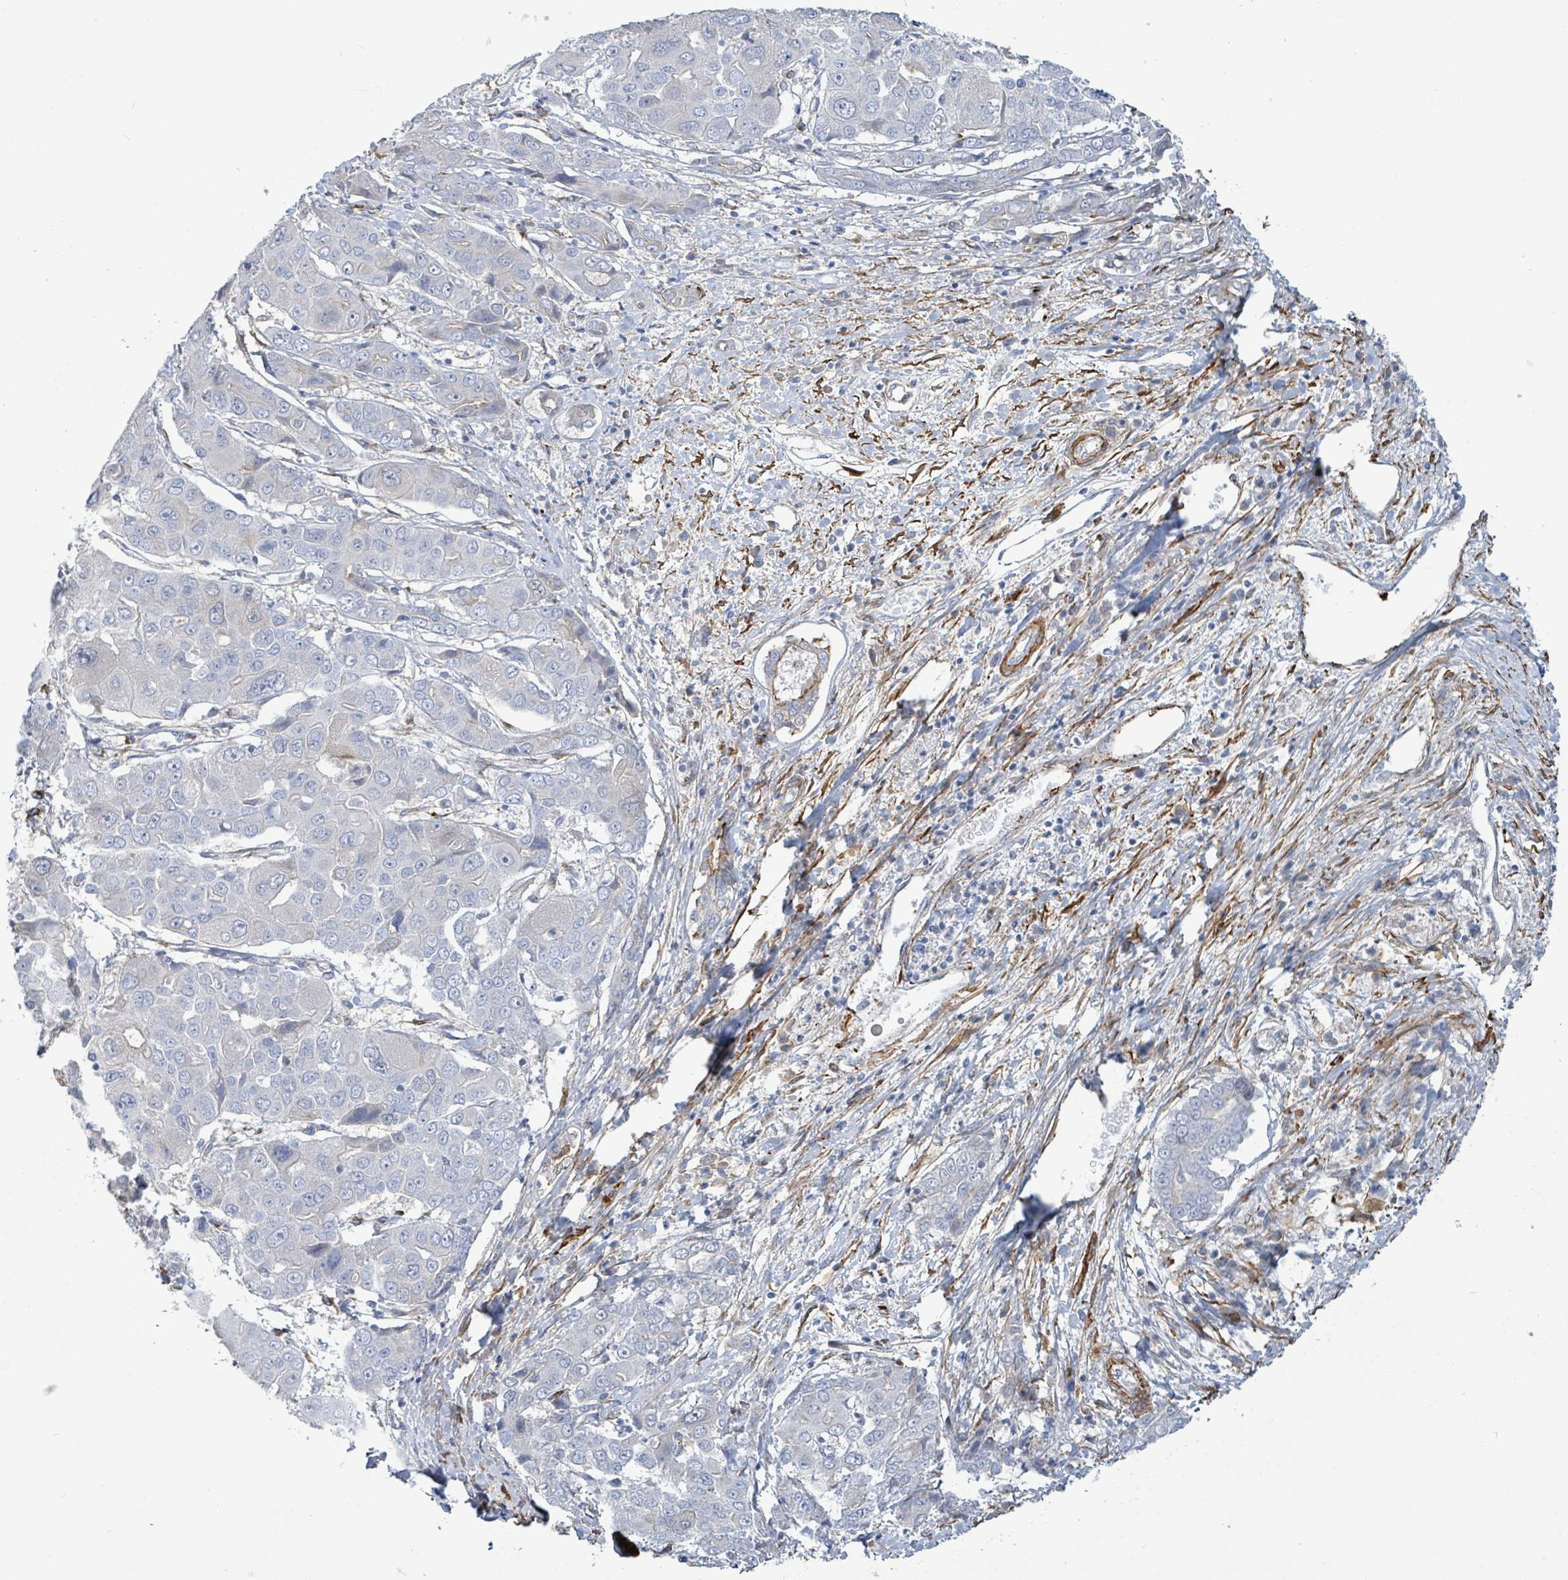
{"staining": {"intensity": "negative", "quantity": "none", "location": "none"}, "tissue": "liver cancer", "cell_type": "Tumor cells", "image_type": "cancer", "snomed": [{"axis": "morphology", "description": "Cholangiocarcinoma"}, {"axis": "topography", "description": "Liver"}], "caption": "An image of human liver cancer (cholangiocarcinoma) is negative for staining in tumor cells. The staining is performed using DAB (3,3'-diaminobenzidine) brown chromogen with nuclei counter-stained in using hematoxylin.", "gene": "DMRTC1B", "patient": {"sex": "male", "age": 67}}